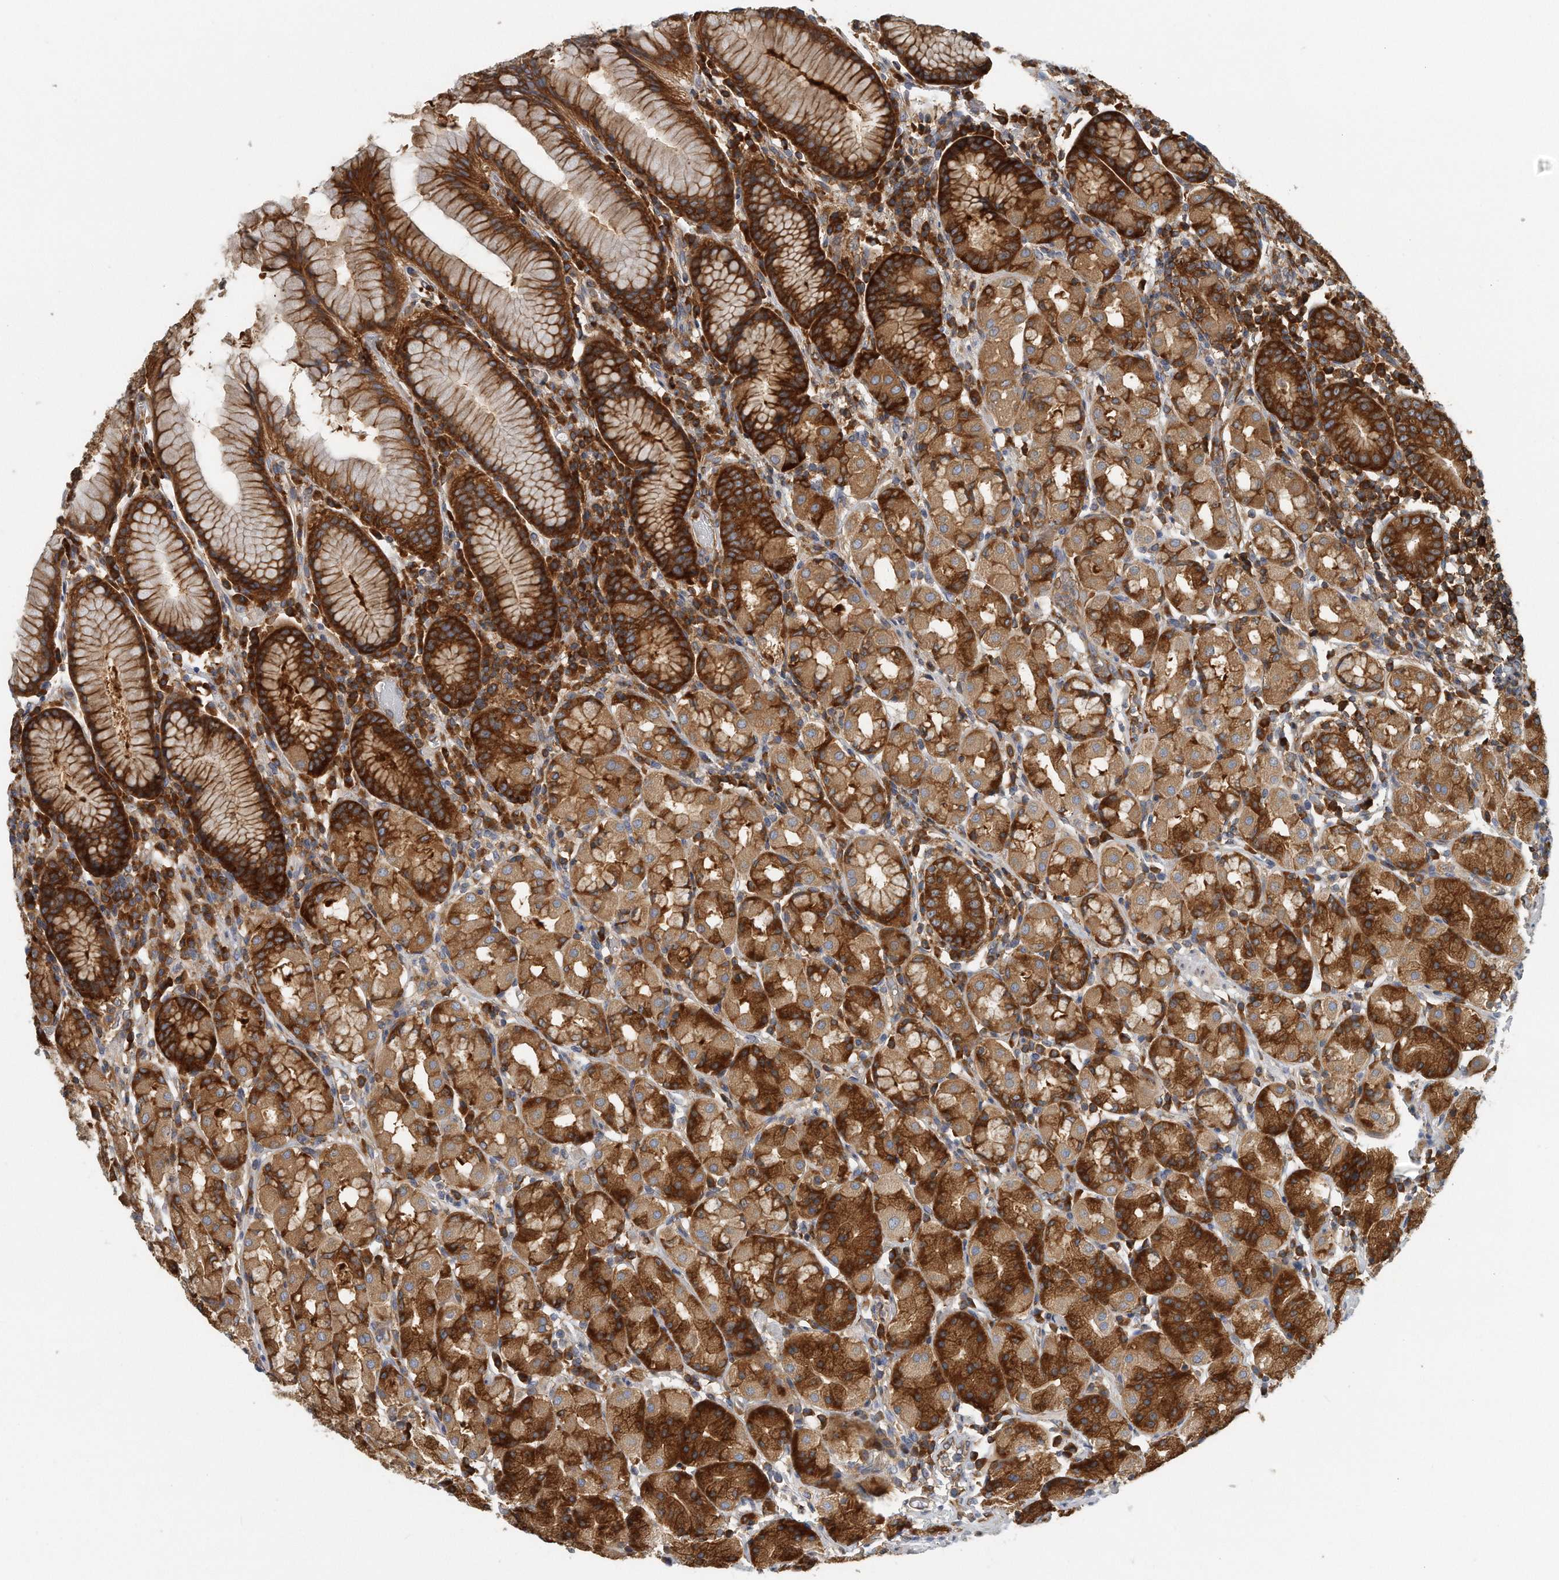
{"staining": {"intensity": "strong", "quantity": ">75%", "location": "cytoplasmic/membranous"}, "tissue": "stomach", "cell_type": "Glandular cells", "image_type": "normal", "snomed": [{"axis": "morphology", "description": "Normal tissue, NOS"}, {"axis": "topography", "description": "Stomach, lower"}], "caption": "About >75% of glandular cells in unremarkable stomach display strong cytoplasmic/membranous protein staining as visualized by brown immunohistochemical staining.", "gene": "EIF3I", "patient": {"sex": "female", "age": 56}}